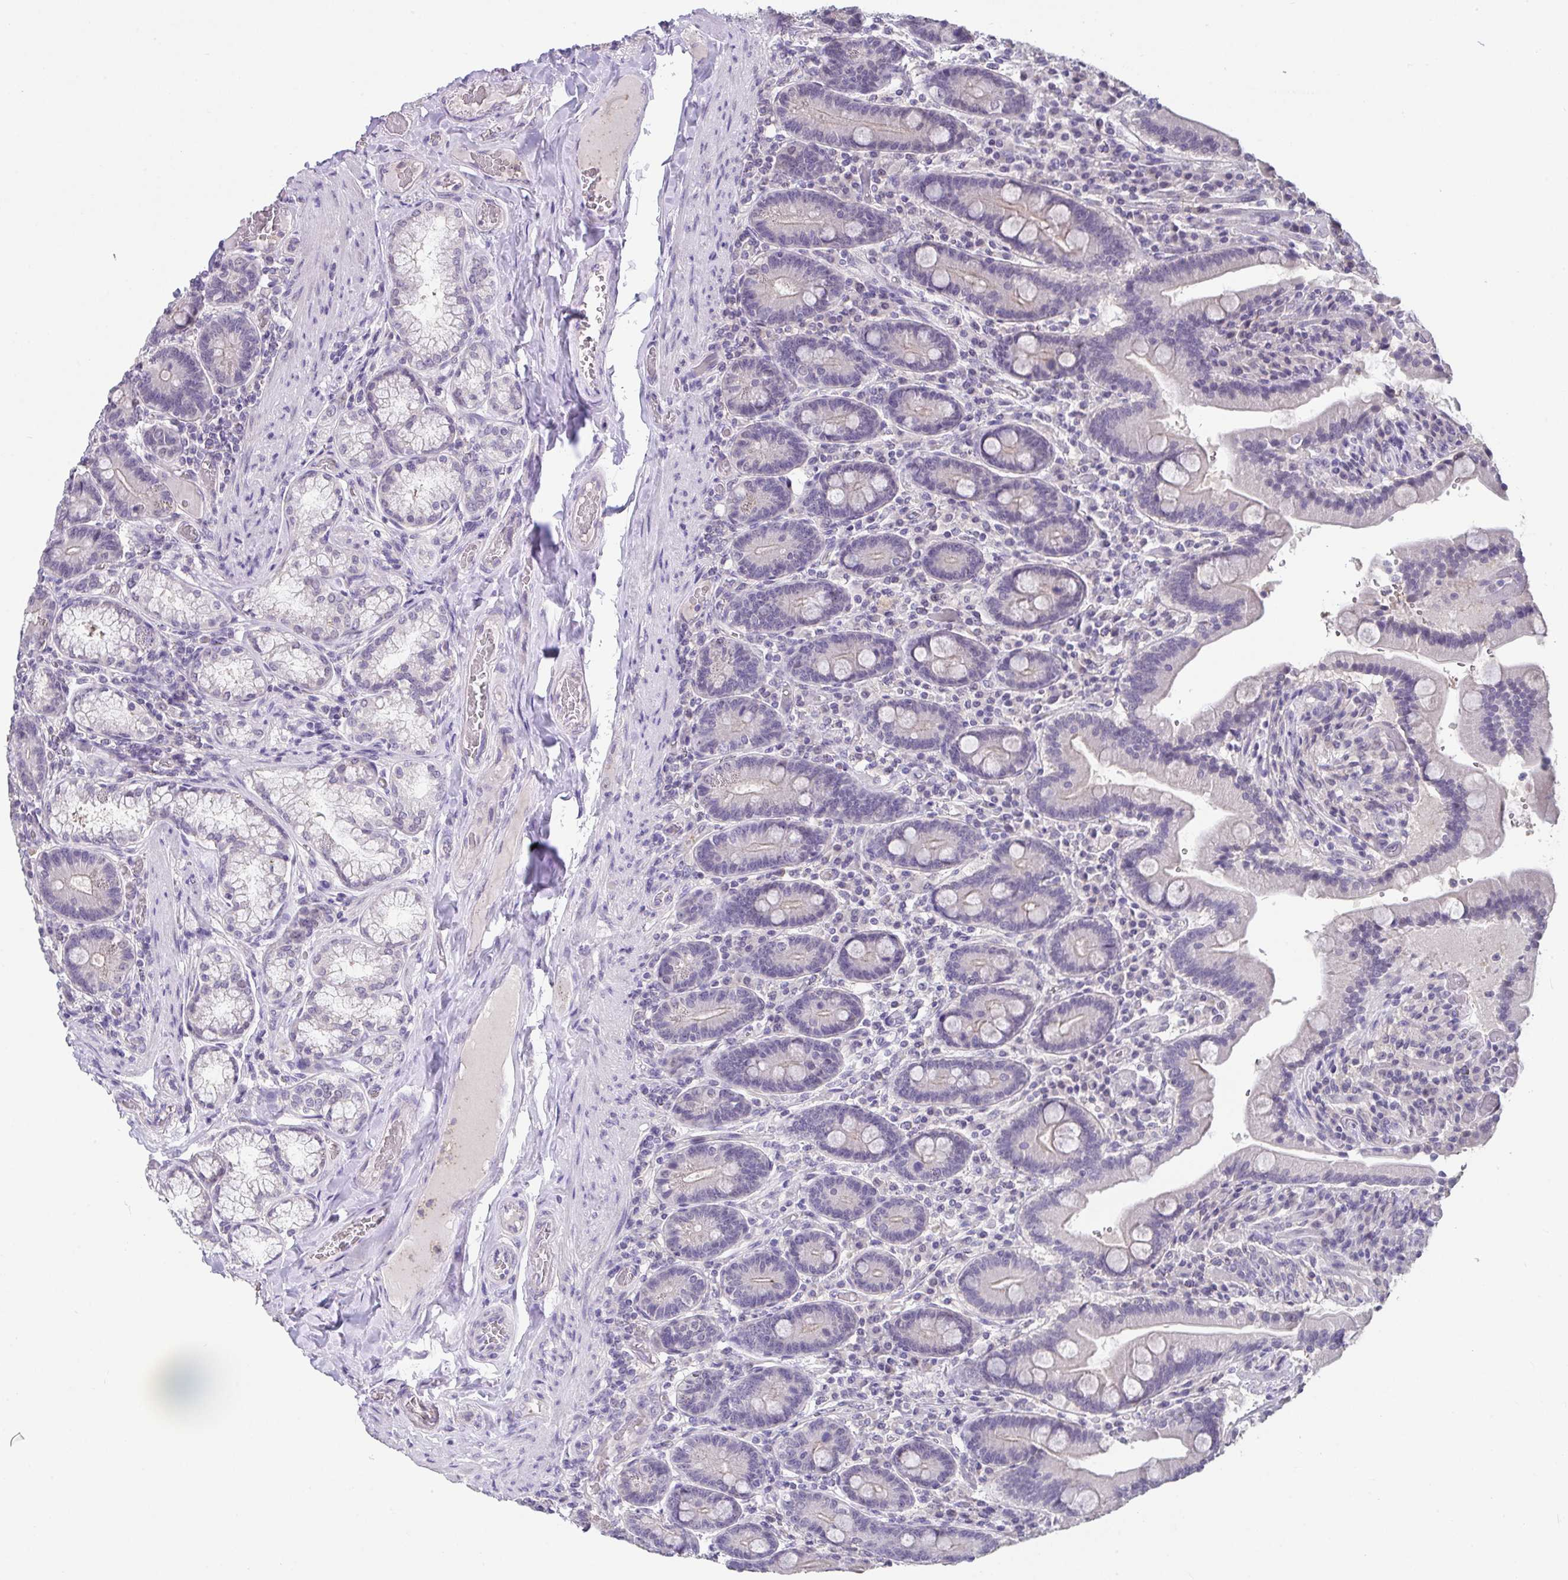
{"staining": {"intensity": "negative", "quantity": "none", "location": "none"}, "tissue": "duodenum", "cell_type": "Glandular cells", "image_type": "normal", "snomed": [{"axis": "morphology", "description": "Normal tissue, NOS"}, {"axis": "topography", "description": "Duodenum"}], "caption": "High power microscopy image of an IHC histopathology image of benign duodenum, revealing no significant expression in glandular cells. The staining was performed using DAB to visualize the protein expression in brown, while the nuclei were stained in blue with hematoxylin (Magnification: 20x).", "gene": "GLTPD2", "patient": {"sex": "female", "age": 62}}